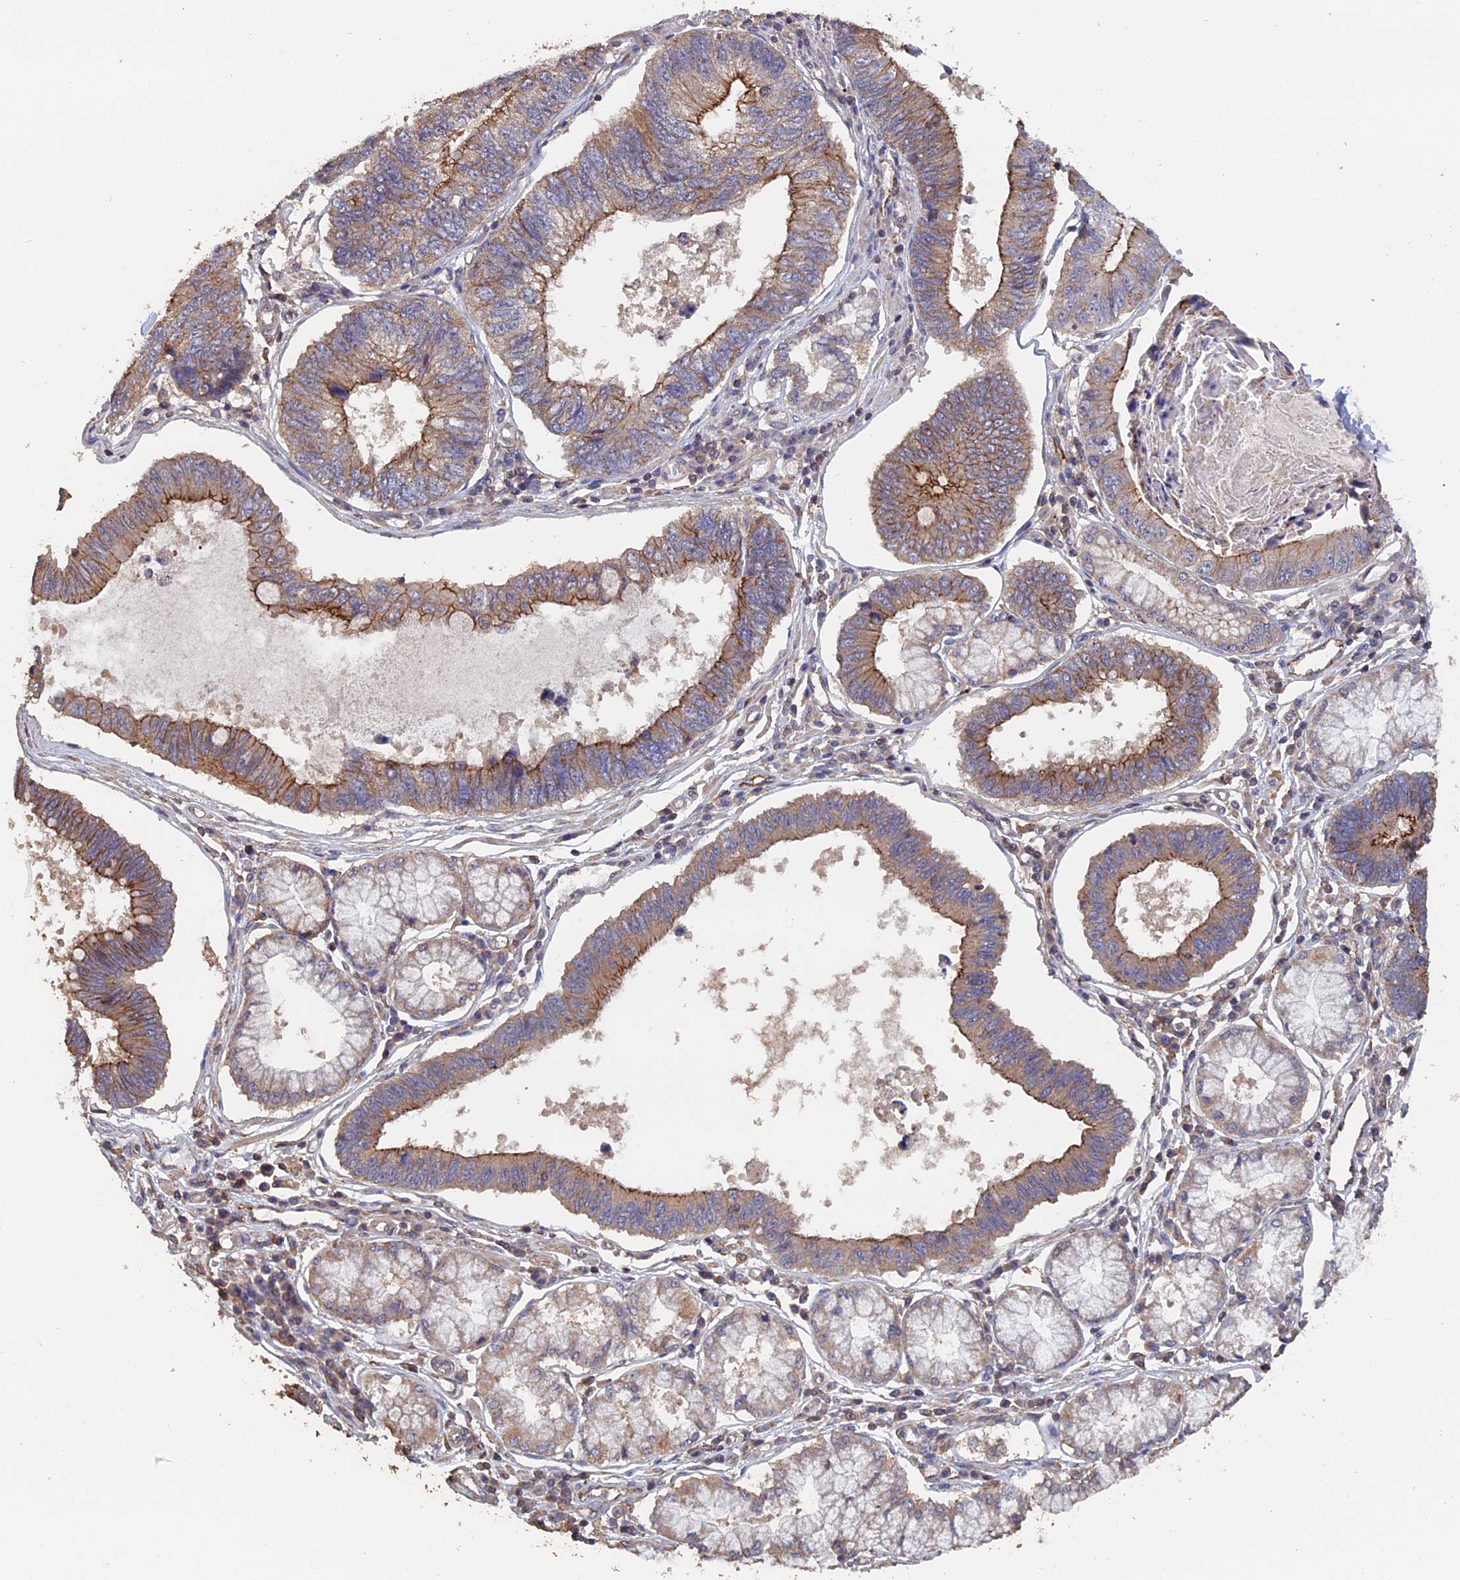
{"staining": {"intensity": "moderate", "quantity": ">75%", "location": "cytoplasmic/membranous"}, "tissue": "stomach cancer", "cell_type": "Tumor cells", "image_type": "cancer", "snomed": [{"axis": "morphology", "description": "Adenocarcinoma, NOS"}, {"axis": "topography", "description": "Stomach"}], "caption": "Immunohistochemistry micrograph of neoplastic tissue: stomach adenocarcinoma stained using immunohistochemistry (IHC) displays medium levels of moderate protein expression localized specifically in the cytoplasmic/membranous of tumor cells, appearing as a cytoplasmic/membranous brown color.", "gene": "PIGQ", "patient": {"sex": "male", "age": 59}}